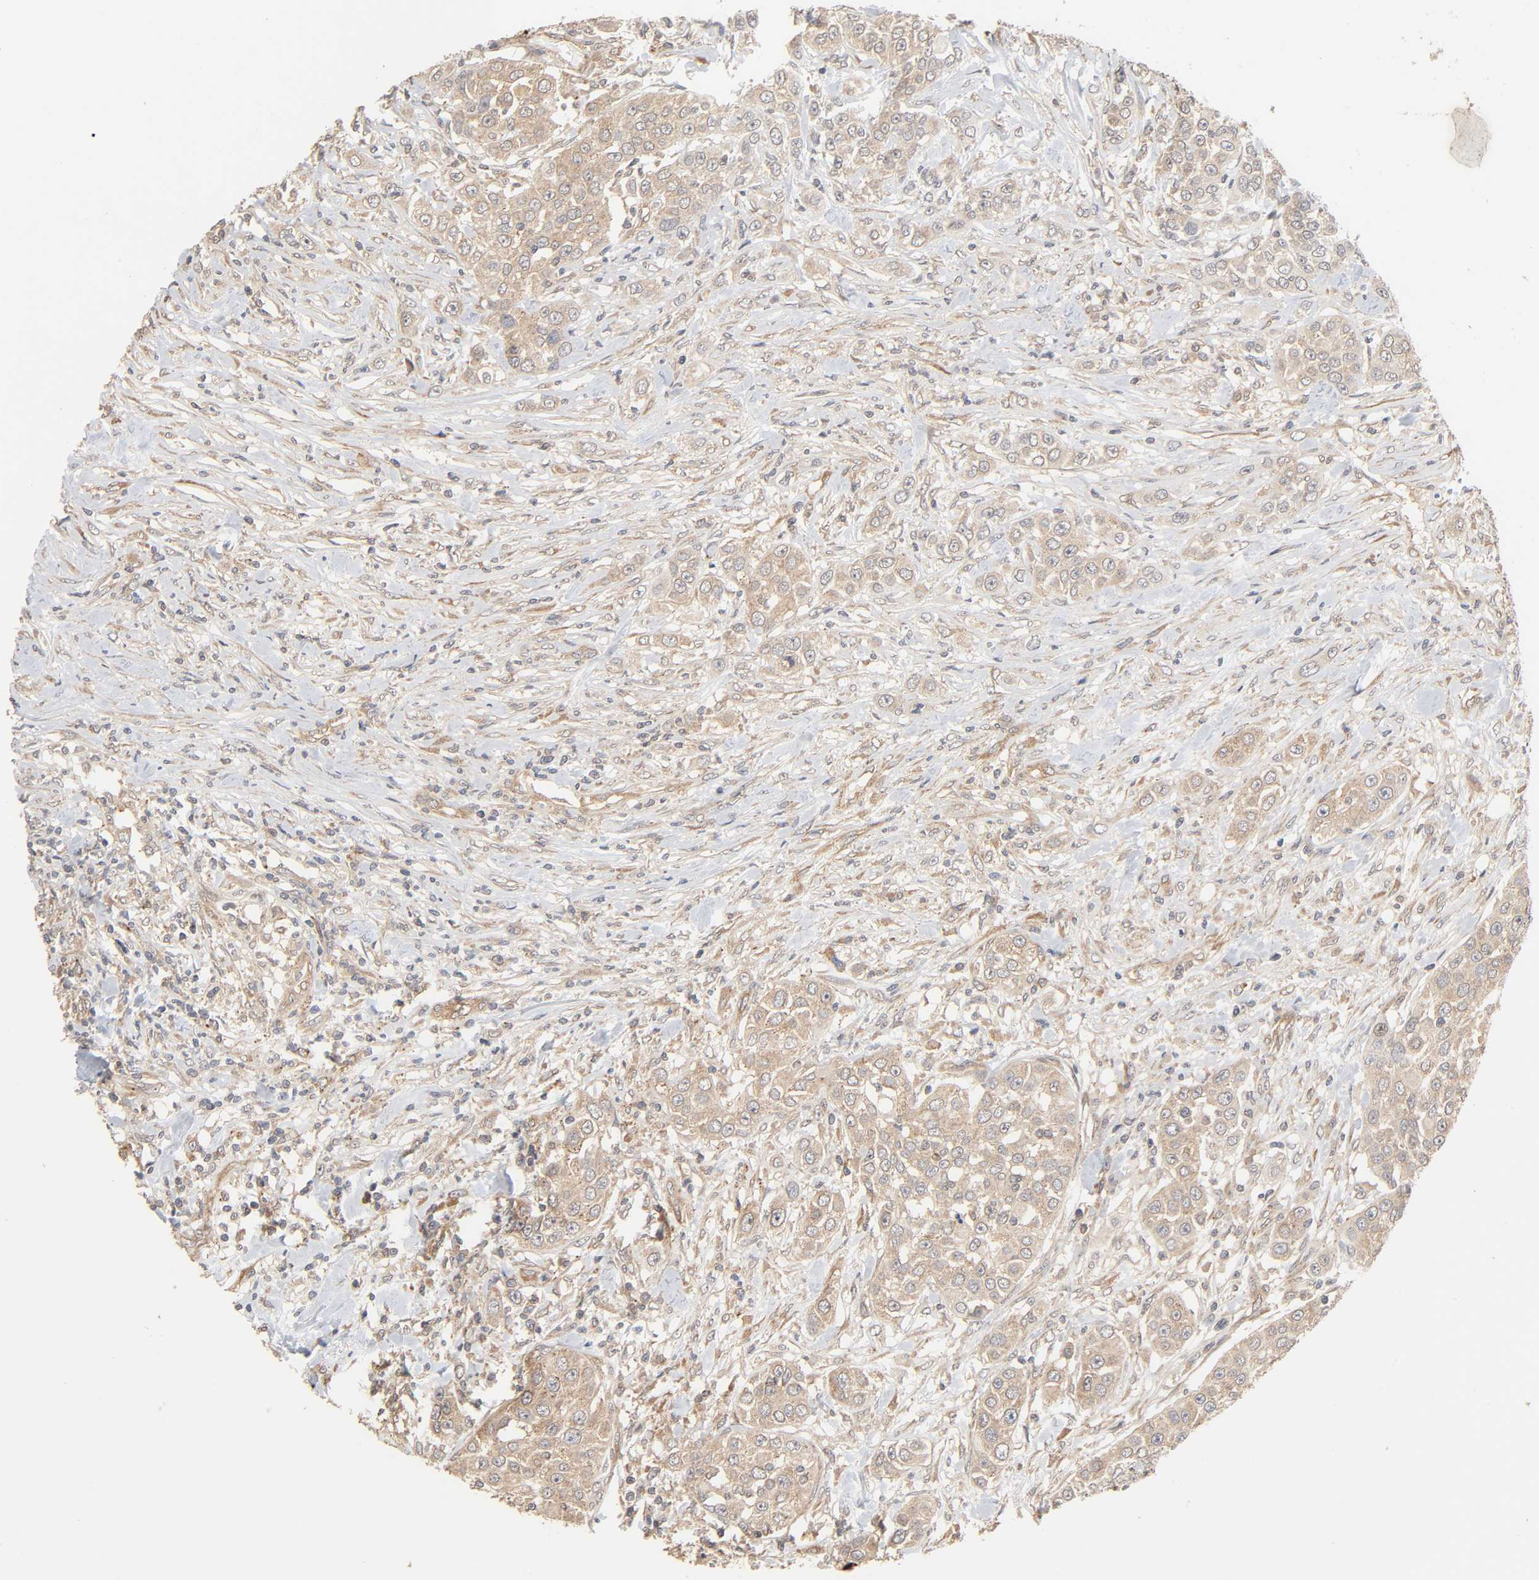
{"staining": {"intensity": "moderate", "quantity": ">75%", "location": "cytoplasmic/membranous"}, "tissue": "urothelial cancer", "cell_type": "Tumor cells", "image_type": "cancer", "snomed": [{"axis": "morphology", "description": "Urothelial carcinoma, High grade"}, {"axis": "topography", "description": "Urinary bladder"}], "caption": "Brown immunohistochemical staining in human urothelial cancer demonstrates moderate cytoplasmic/membranous staining in about >75% of tumor cells.", "gene": "NEMF", "patient": {"sex": "female", "age": 80}}